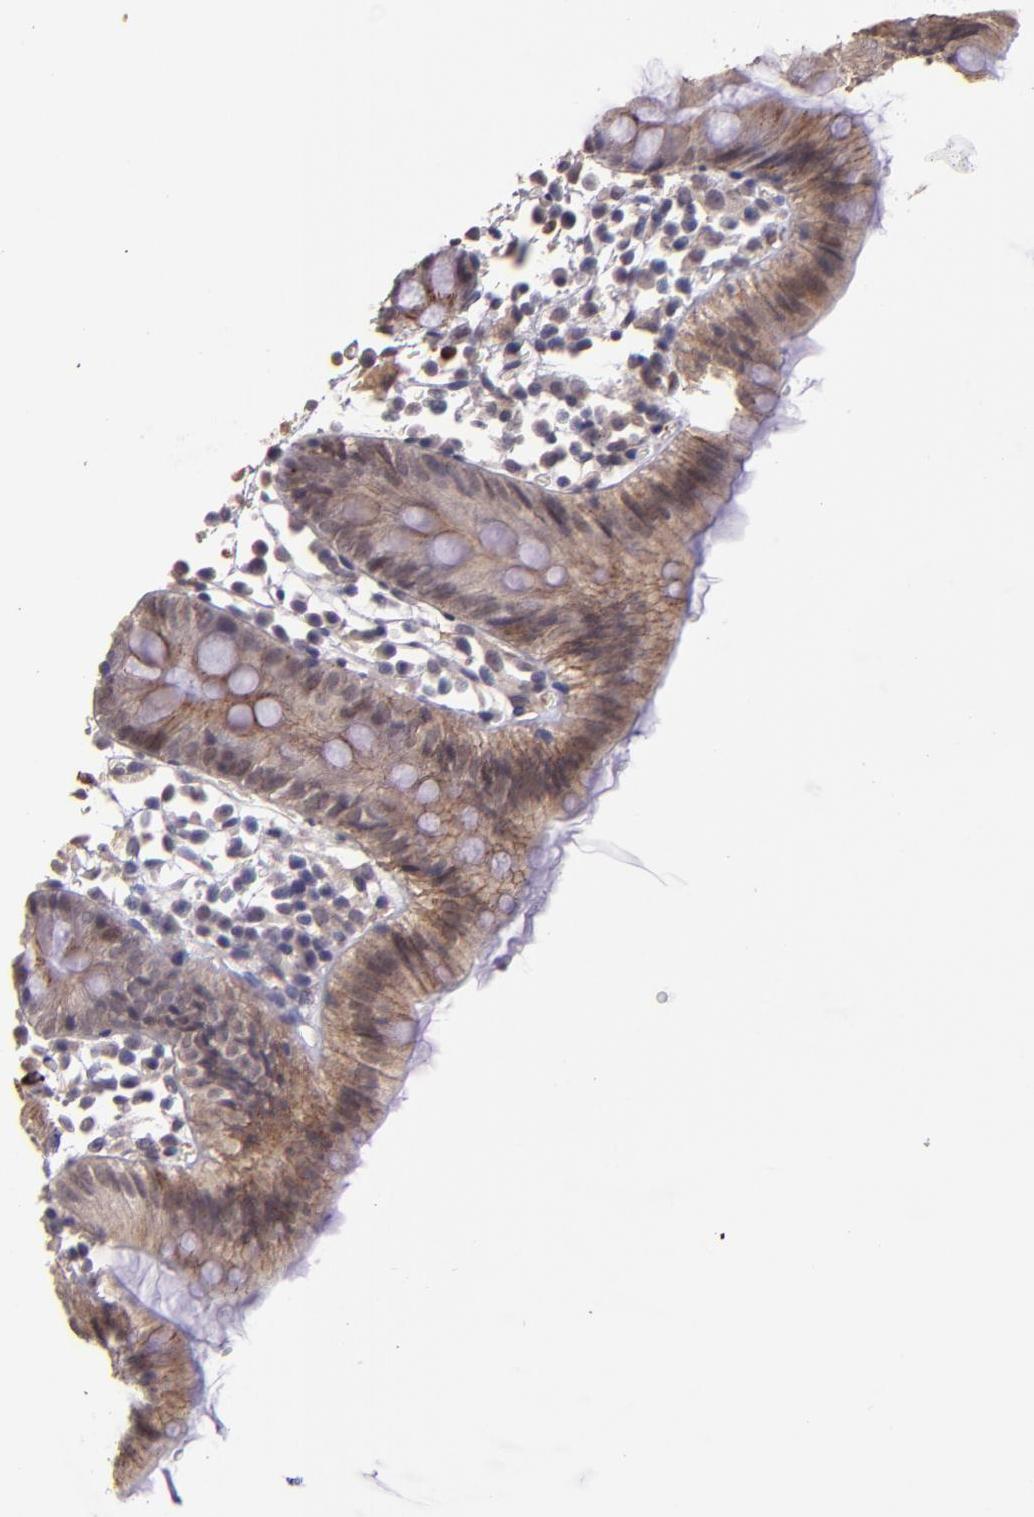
{"staining": {"intensity": "weak", "quantity": ">75%", "location": "cytoplasmic/membranous"}, "tissue": "colon", "cell_type": "Endothelial cells", "image_type": "normal", "snomed": [{"axis": "morphology", "description": "Normal tissue, NOS"}, {"axis": "topography", "description": "Colon"}], "caption": "Weak cytoplasmic/membranous staining is identified in about >75% of endothelial cells in benign colon. The staining was performed using DAB (3,3'-diaminobenzidine) to visualize the protein expression in brown, while the nuclei were stained in blue with hematoxylin (Magnification: 20x).", "gene": "TAF7L", "patient": {"sex": "male", "age": 14}}